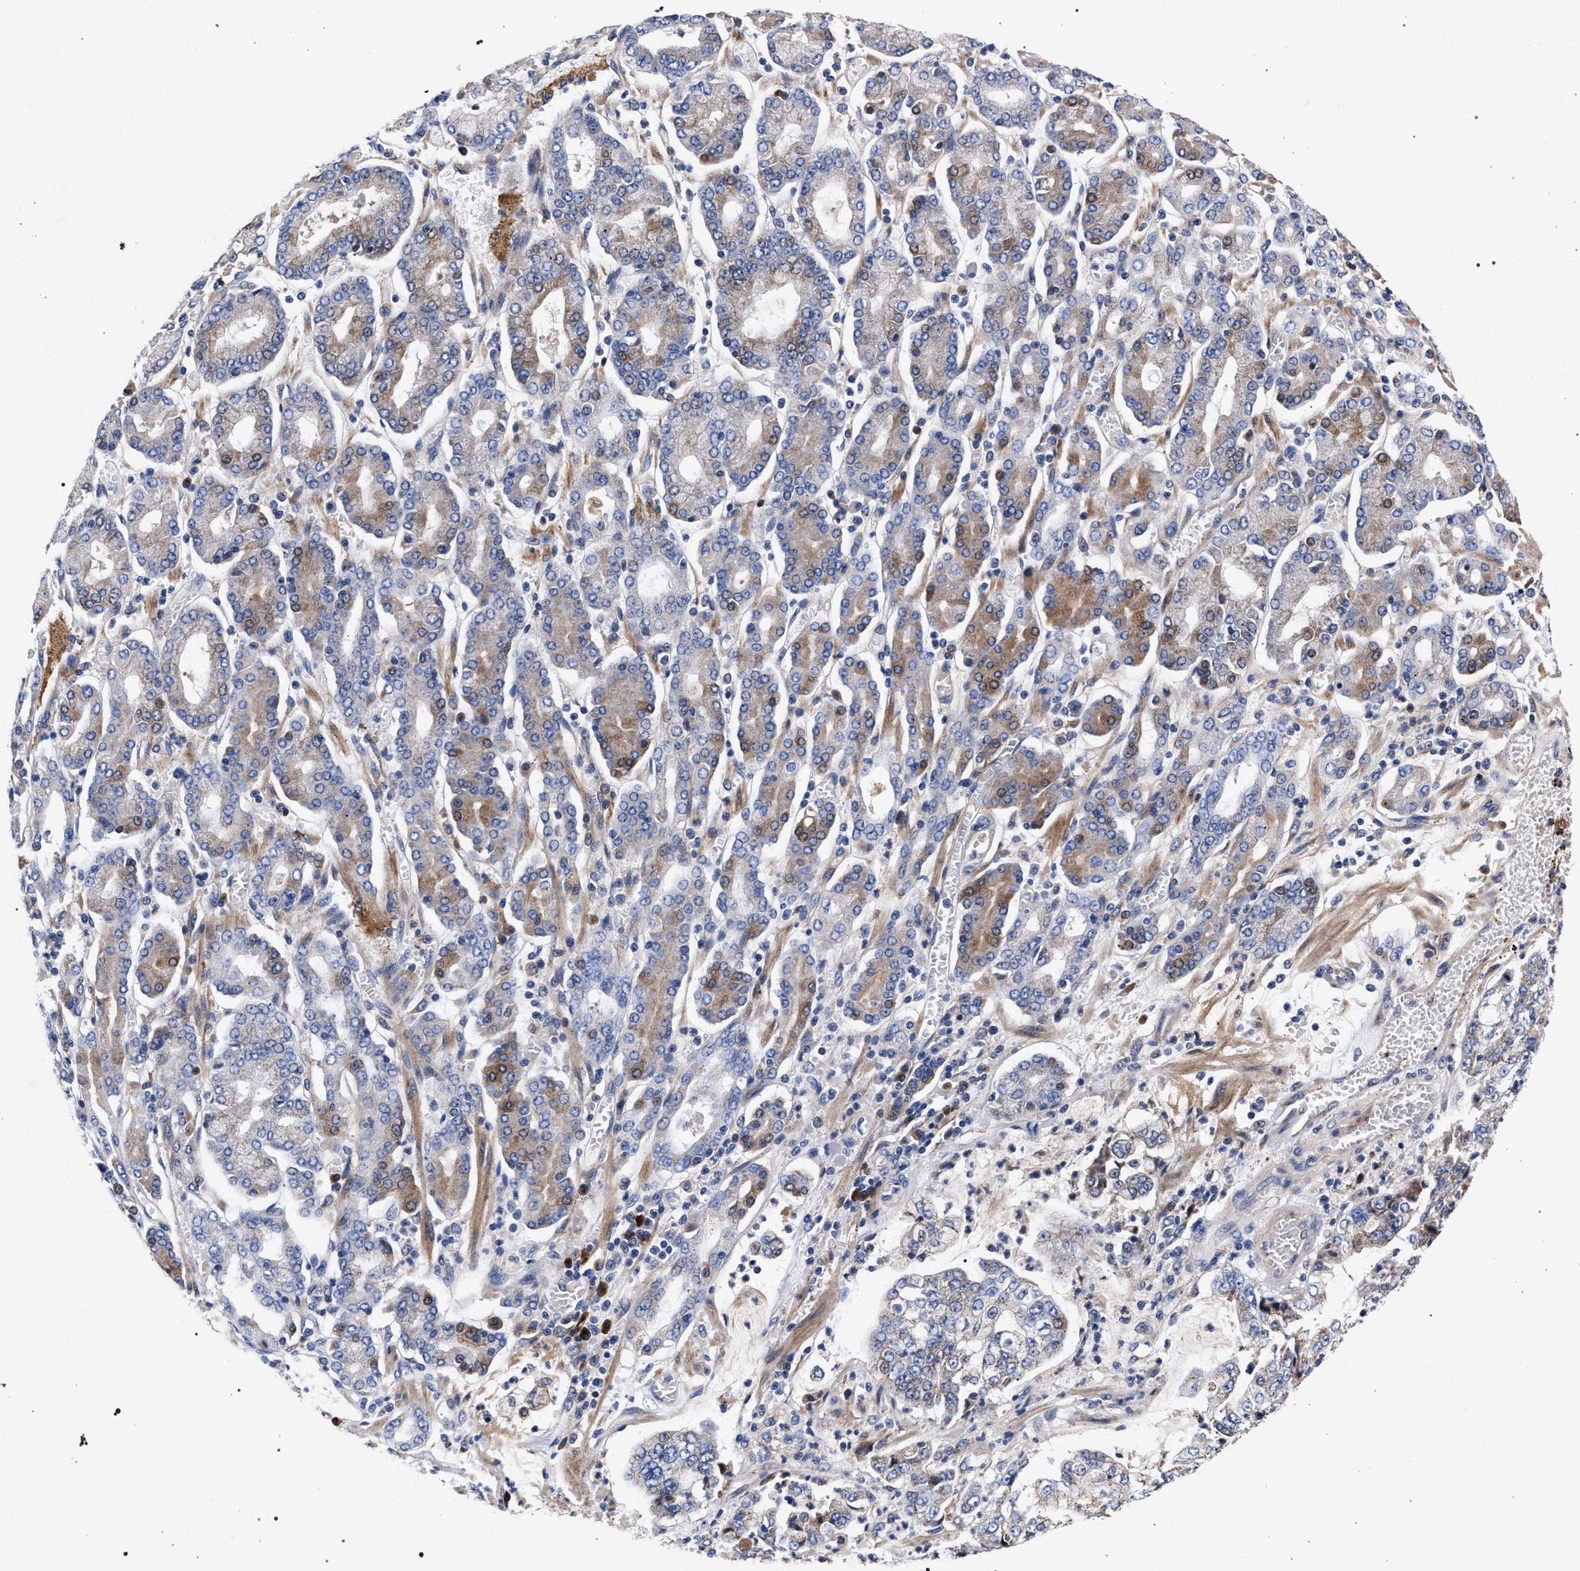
{"staining": {"intensity": "weak", "quantity": "<25%", "location": "cytoplasmic/membranous"}, "tissue": "stomach cancer", "cell_type": "Tumor cells", "image_type": "cancer", "snomed": [{"axis": "morphology", "description": "Adenocarcinoma, NOS"}, {"axis": "topography", "description": "Stomach"}], "caption": "DAB immunohistochemical staining of stomach cancer (adenocarcinoma) displays no significant staining in tumor cells.", "gene": "ACOX1", "patient": {"sex": "male", "age": 76}}